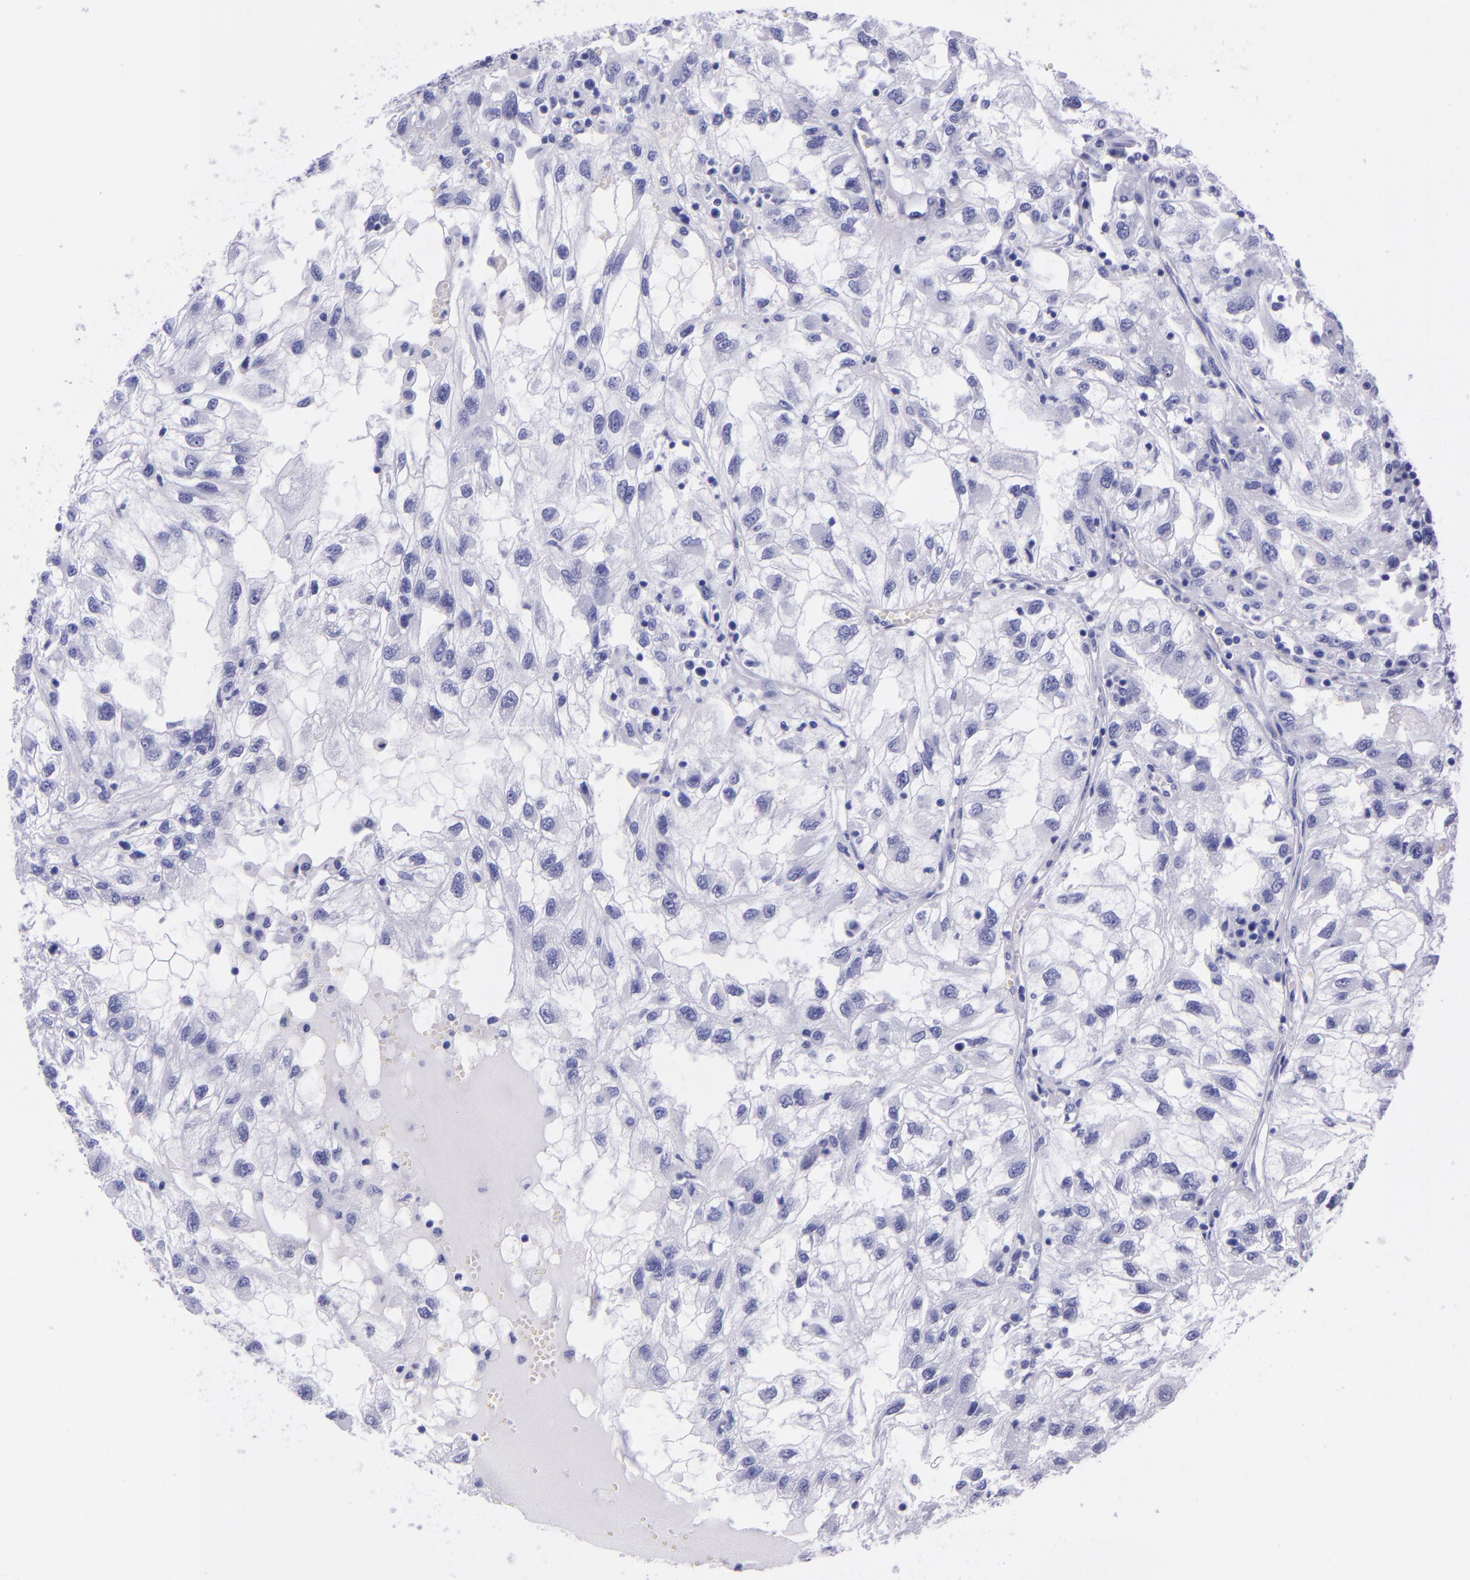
{"staining": {"intensity": "negative", "quantity": "none", "location": "none"}, "tissue": "renal cancer", "cell_type": "Tumor cells", "image_type": "cancer", "snomed": [{"axis": "morphology", "description": "Normal tissue, NOS"}, {"axis": "morphology", "description": "Adenocarcinoma, NOS"}, {"axis": "topography", "description": "Kidney"}], "caption": "The immunohistochemistry (IHC) micrograph has no significant staining in tumor cells of adenocarcinoma (renal) tissue.", "gene": "MBP", "patient": {"sex": "male", "age": 71}}